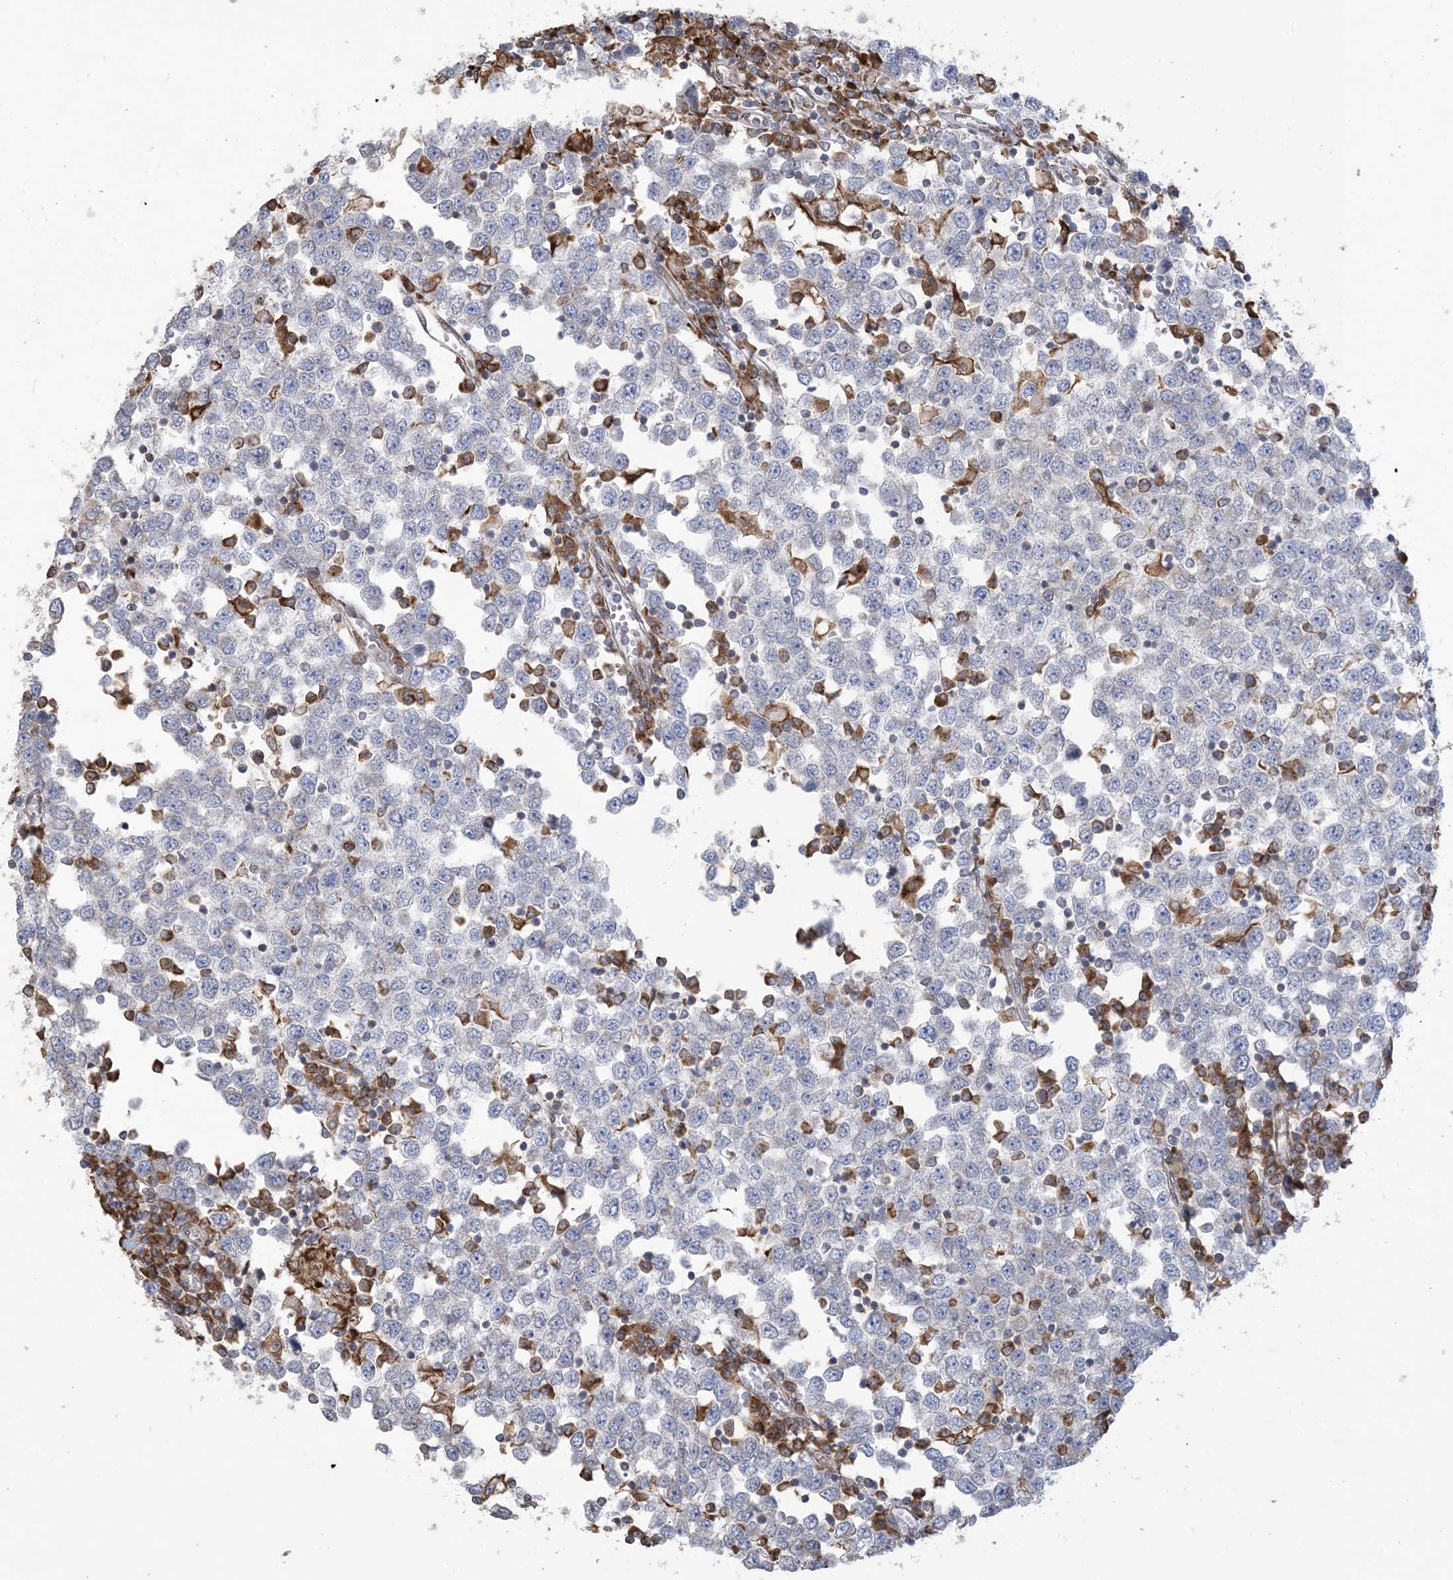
{"staining": {"intensity": "negative", "quantity": "none", "location": "none"}, "tissue": "testis cancer", "cell_type": "Tumor cells", "image_type": "cancer", "snomed": [{"axis": "morphology", "description": "Seminoma, NOS"}, {"axis": "topography", "description": "Testis"}], "caption": "Testis cancer (seminoma) stained for a protein using immunohistochemistry displays no positivity tumor cells.", "gene": "SHANK1", "patient": {"sex": "male", "age": 65}}